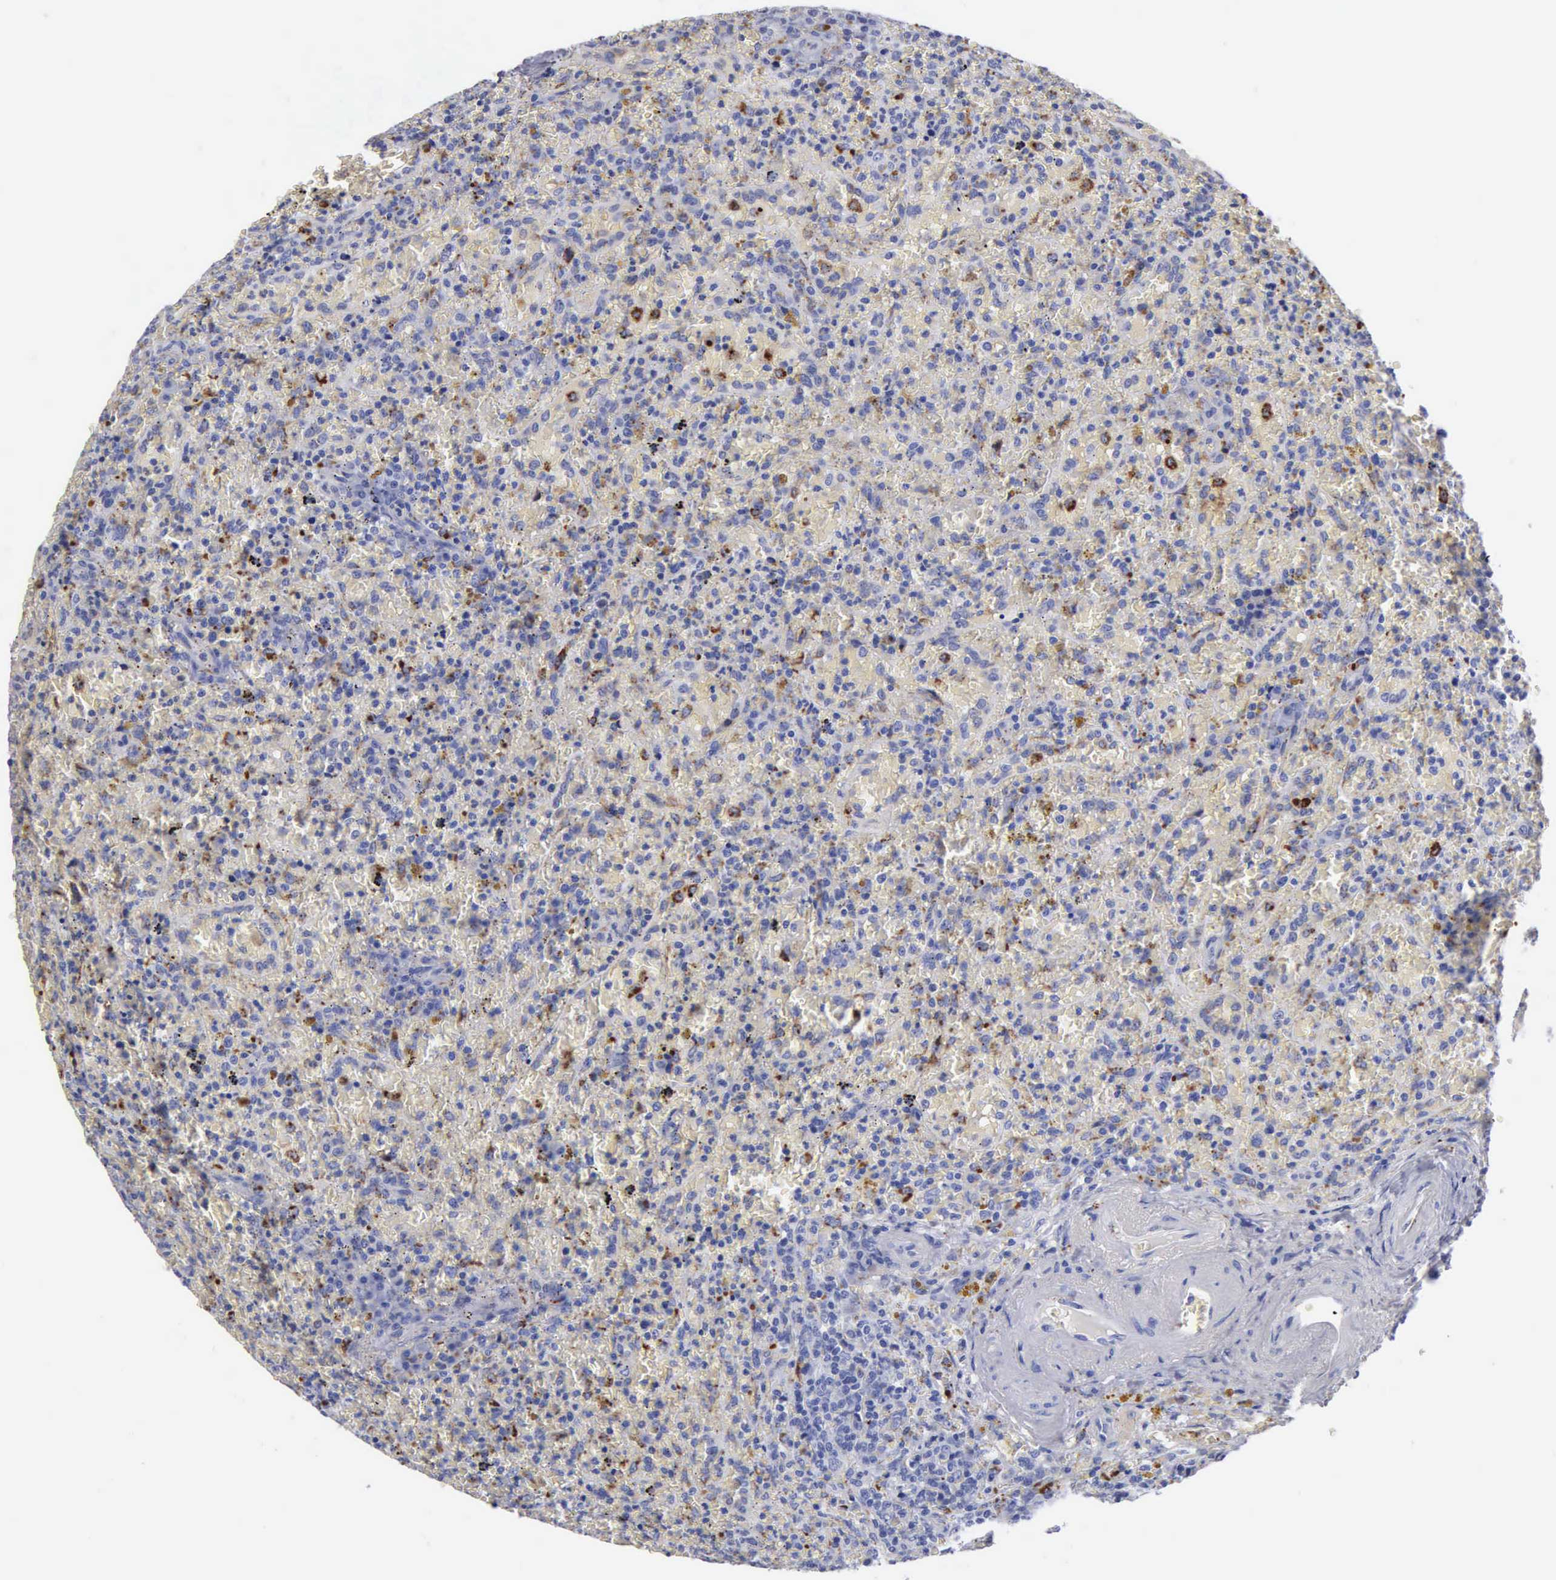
{"staining": {"intensity": "negative", "quantity": "none", "location": "none"}, "tissue": "lymphoma", "cell_type": "Tumor cells", "image_type": "cancer", "snomed": [{"axis": "morphology", "description": "Malignant lymphoma, non-Hodgkin's type, High grade"}, {"axis": "topography", "description": "Spleen"}, {"axis": "topography", "description": "Lymph node"}], "caption": "DAB immunohistochemical staining of lymphoma displays no significant expression in tumor cells.", "gene": "CTSL", "patient": {"sex": "female", "age": 70}}